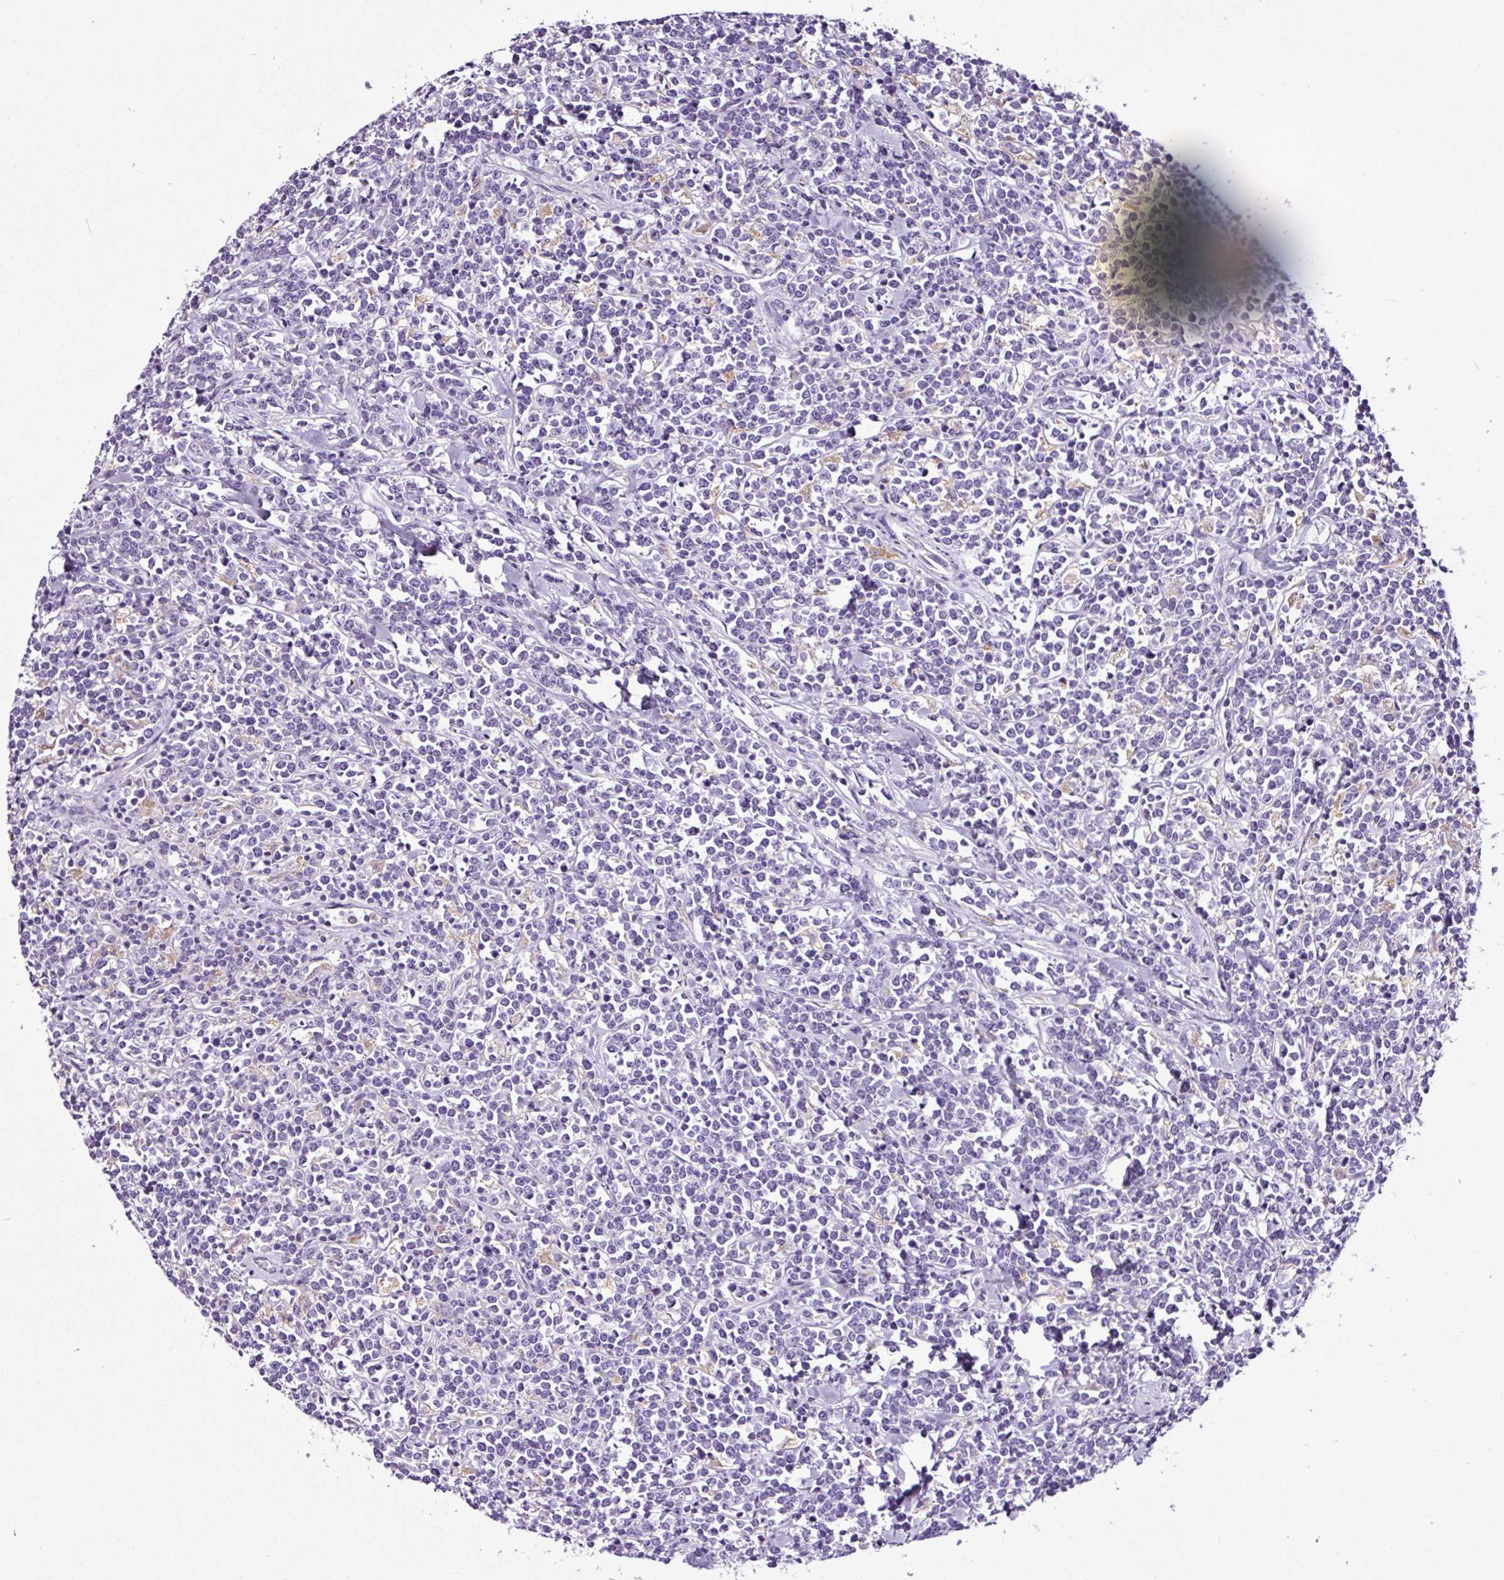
{"staining": {"intensity": "negative", "quantity": "none", "location": "none"}, "tissue": "lymphoma", "cell_type": "Tumor cells", "image_type": "cancer", "snomed": [{"axis": "morphology", "description": "Malignant lymphoma, non-Hodgkin's type, High grade"}, {"axis": "topography", "description": "Small intestine"}, {"axis": "topography", "description": "Colon"}], "caption": "Immunohistochemistry image of neoplastic tissue: lymphoma stained with DAB demonstrates no significant protein staining in tumor cells.", "gene": "FBXL7", "patient": {"sex": "male", "age": 8}}